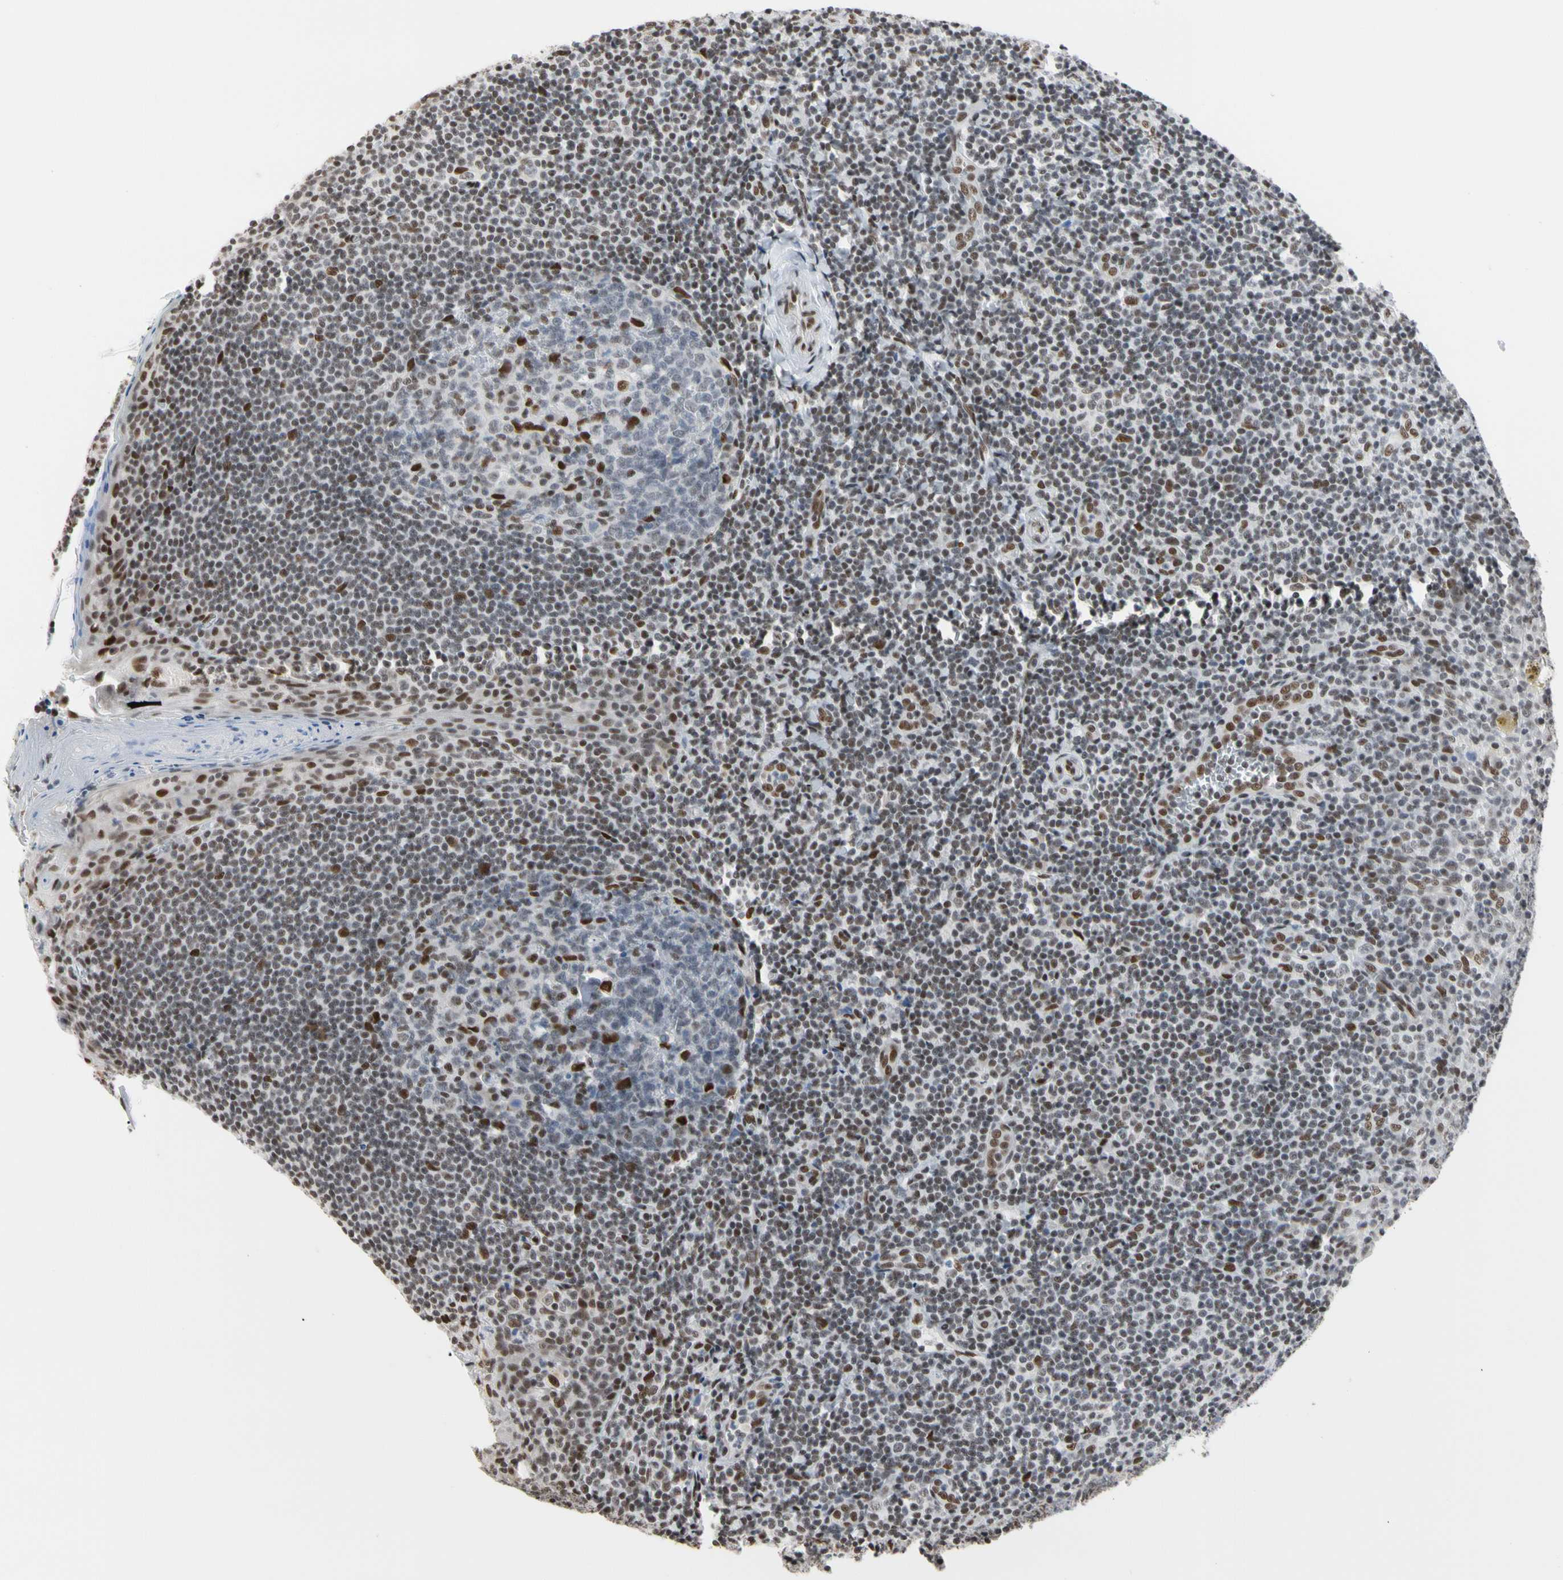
{"staining": {"intensity": "moderate", "quantity": "<25%", "location": "nuclear"}, "tissue": "tonsil", "cell_type": "Germinal center cells", "image_type": "normal", "snomed": [{"axis": "morphology", "description": "Normal tissue, NOS"}, {"axis": "topography", "description": "Tonsil"}], "caption": "About <25% of germinal center cells in normal tonsil display moderate nuclear protein staining as visualized by brown immunohistochemical staining.", "gene": "FAM98B", "patient": {"sex": "male", "age": 31}}